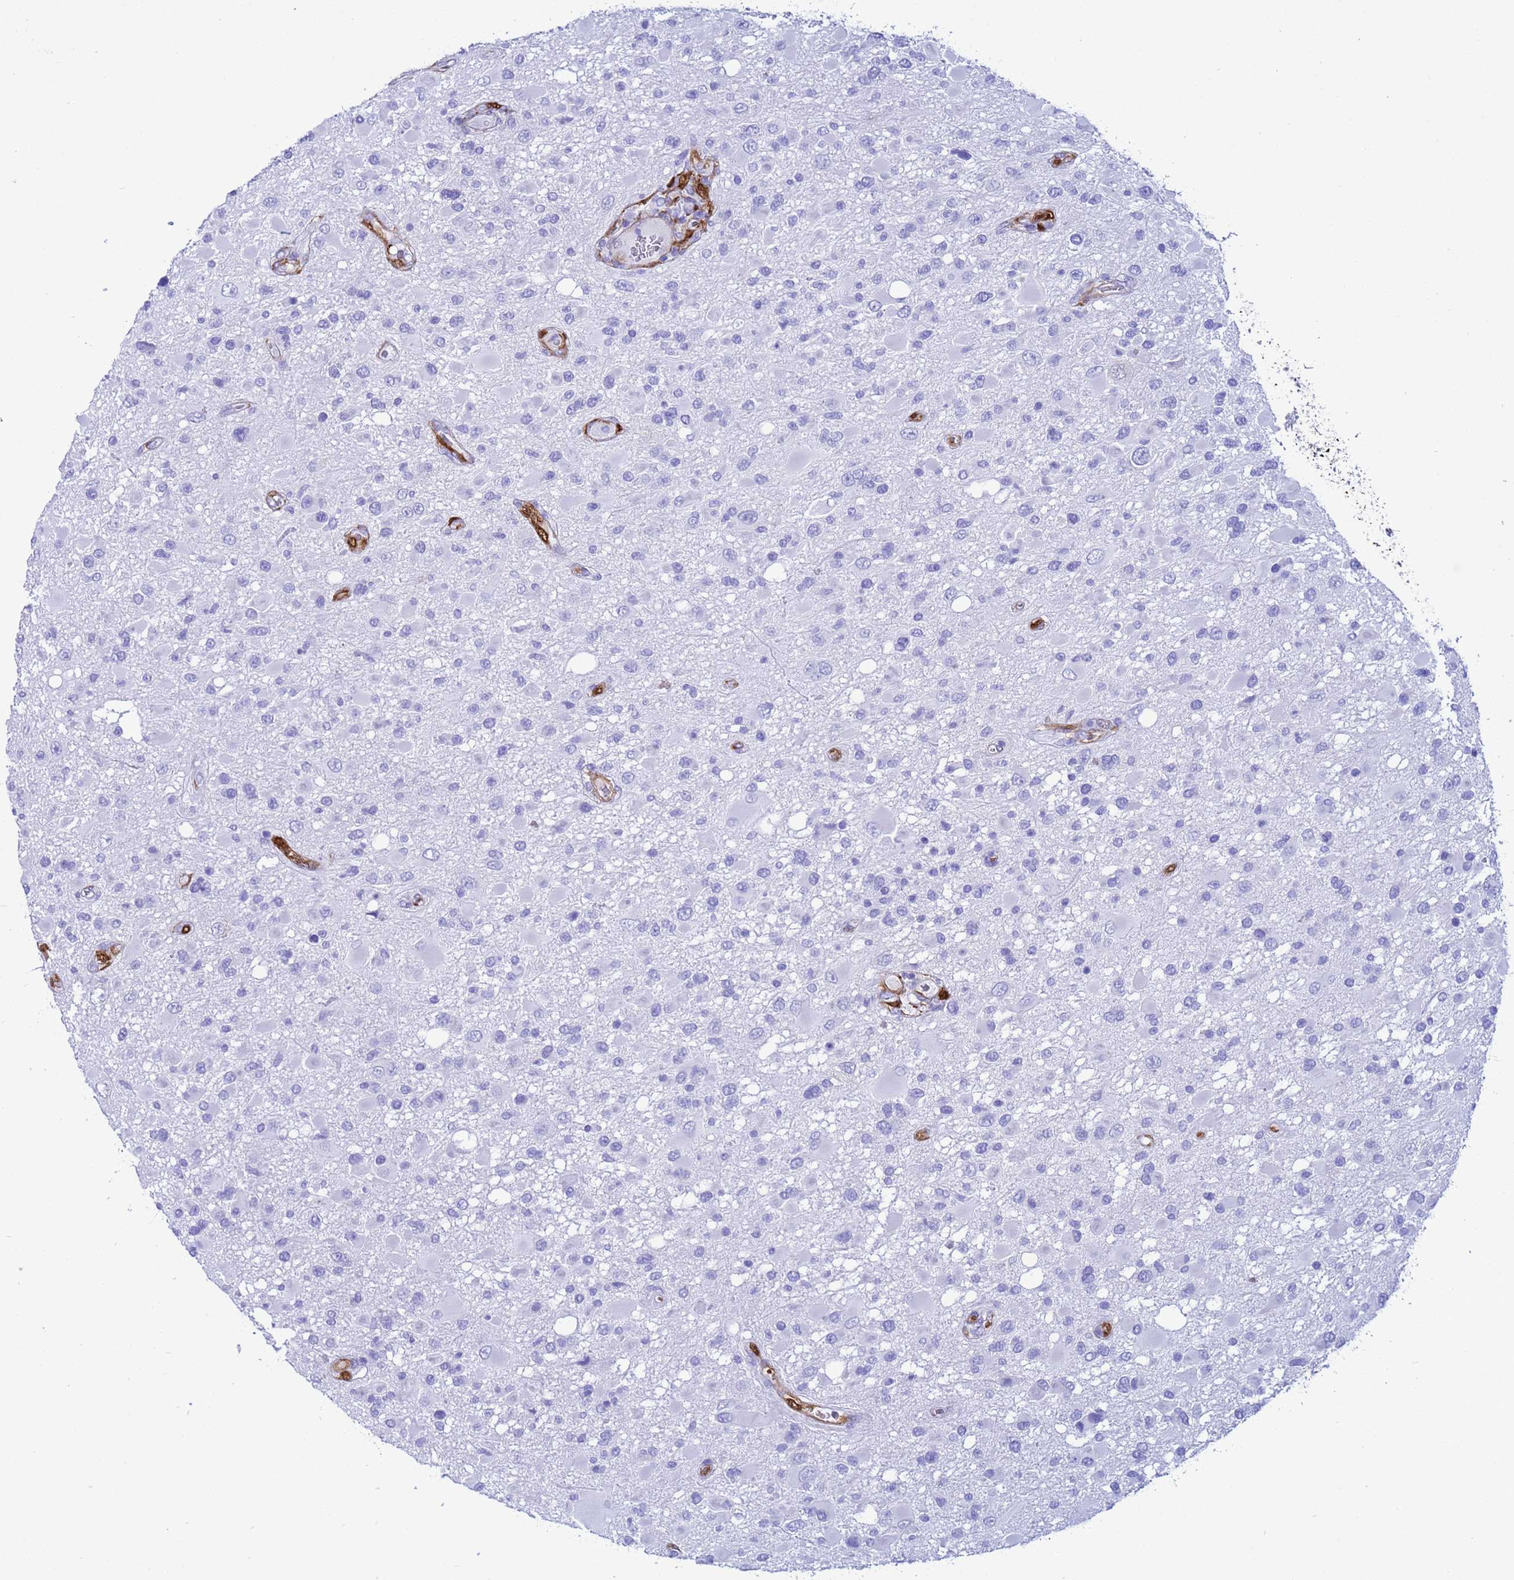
{"staining": {"intensity": "negative", "quantity": "none", "location": "none"}, "tissue": "glioma", "cell_type": "Tumor cells", "image_type": "cancer", "snomed": [{"axis": "morphology", "description": "Glioma, malignant, High grade"}, {"axis": "topography", "description": "Brain"}], "caption": "A high-resolution histopathology image shows immunohistochemistry staining of malignant glioma (high-grade), which shows no significant positivity in tumor cells. Brightfield microscopy of immunohistochemistry (IHC) stained with DAB (brown) and hematoxylin (blue), captured at high magnification.", "gene": "AKR1C2", "patient": {"sex": "male", "age": 53}}